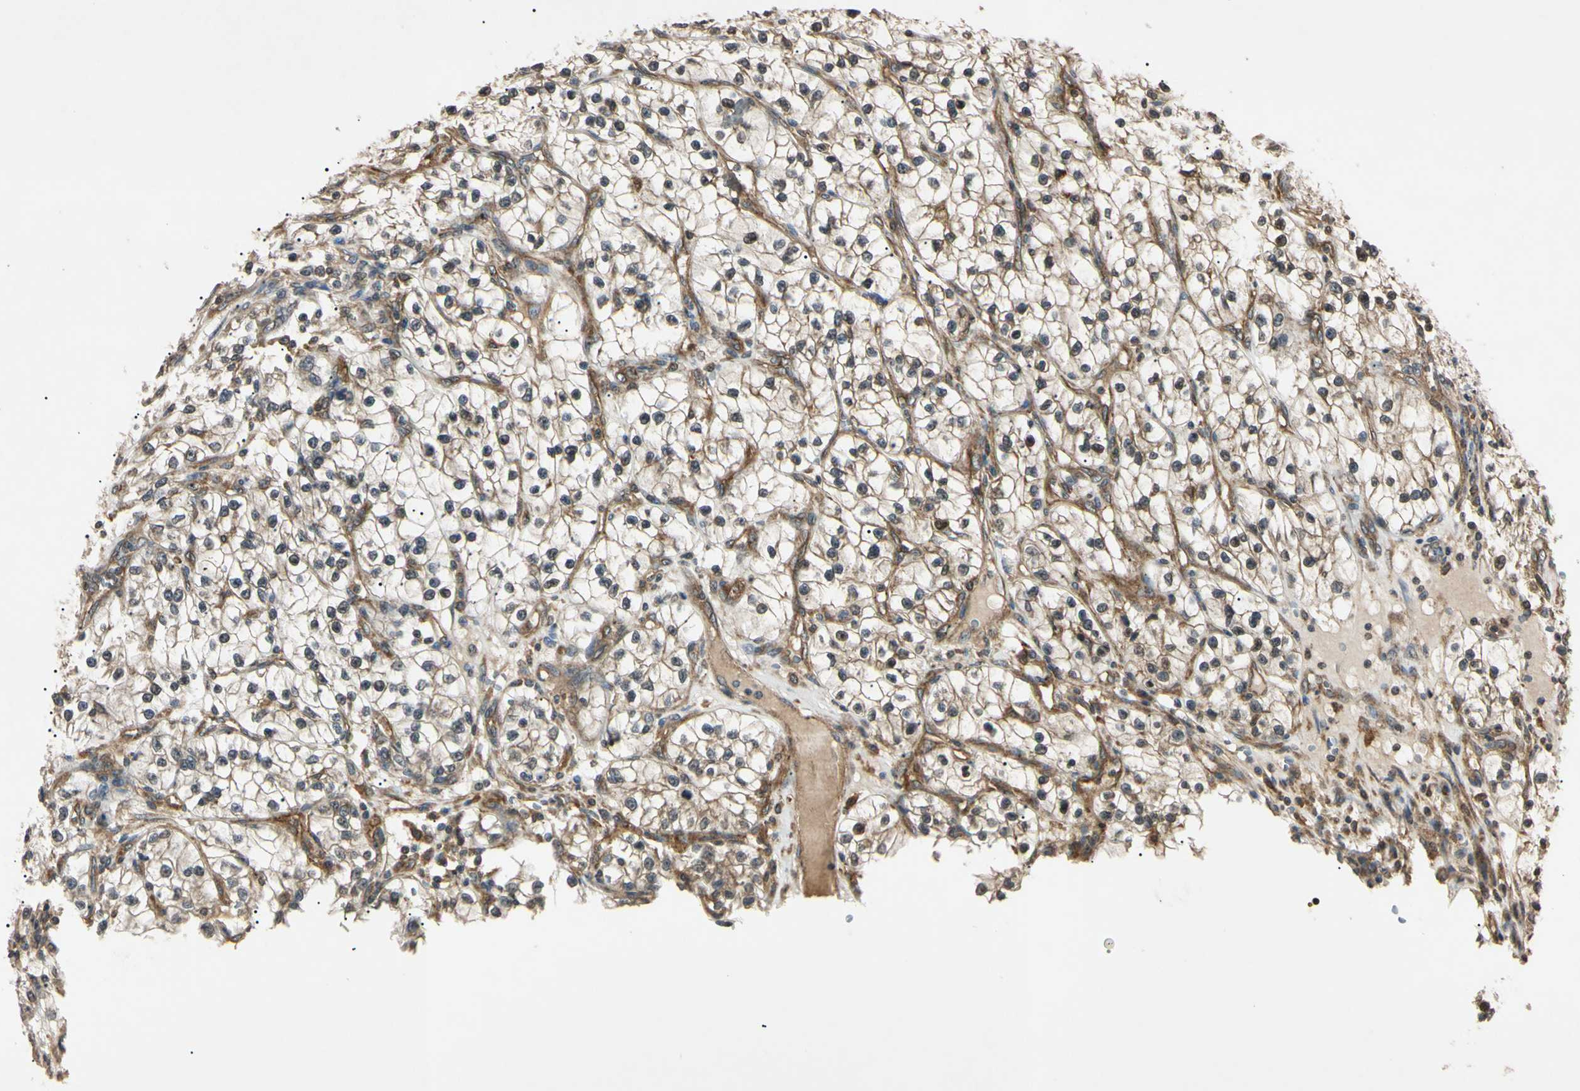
{"staining": {"intensity": "moderate", "quantity": "<25%", "location": "cytoplasmic/membranous"}, "tissue": "renal cancer", "cell_type": "Tumor cells", "image_type": "cancer", "snomed": [{"axis": "morphology", "description": "Adenocarcinoma, NOS"}, {"axis": "topography", "description": "Kidney"}], "caption": "Adenocarcinoma (renal) was stained to show a protein in brown. There is low levels of moderate cytoplasmic/membranous positivity in about <25% of tumor cells. (DAB (3,3'-diaminobenzidine) IHC with brightfield microscopy, high magnification).", "gene": "EPN1", "patient": {"sex": "female", "age": 57}}